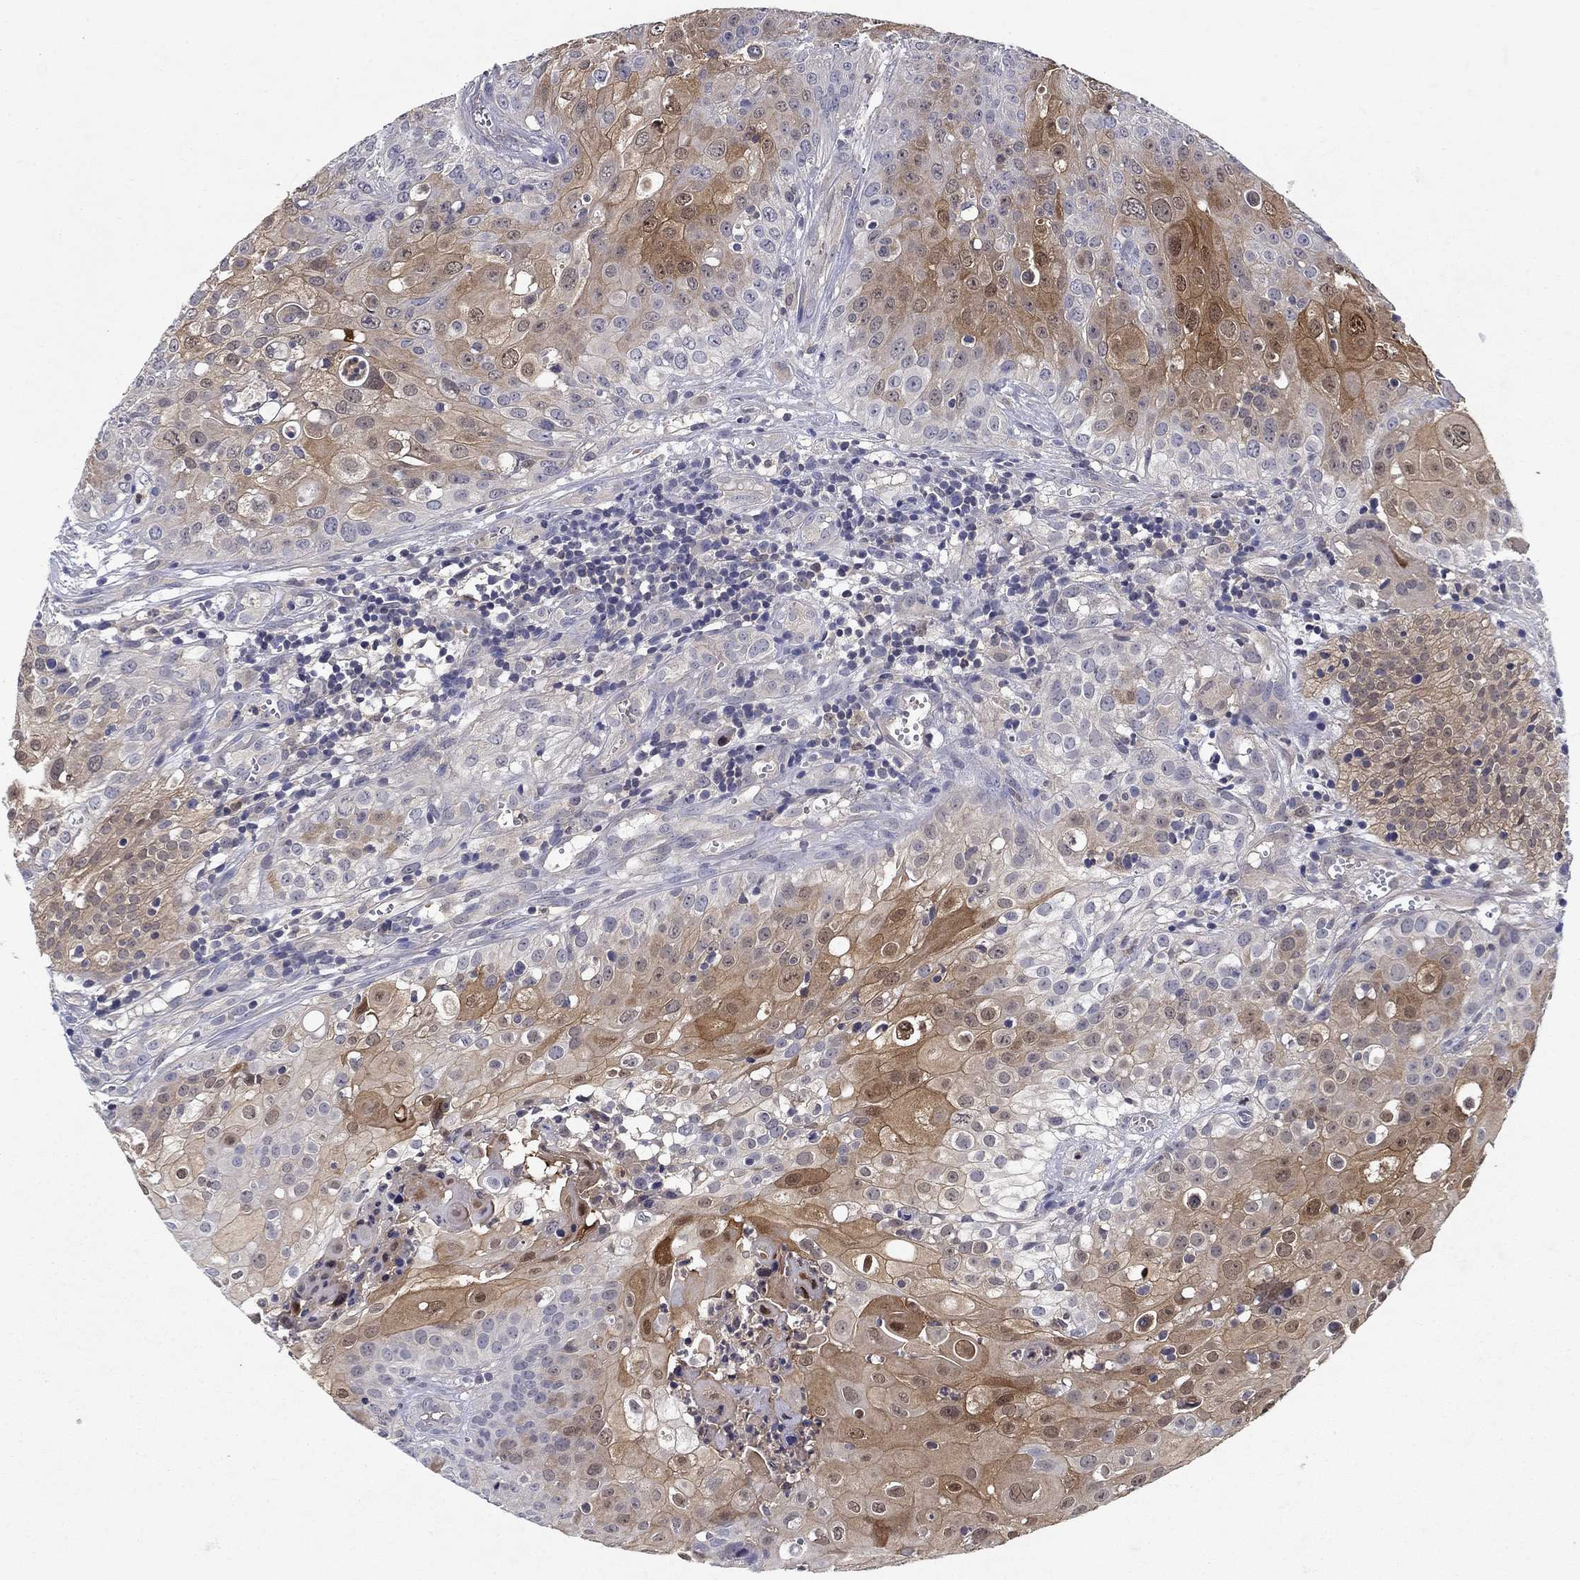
{"staining": {"intensity": "moderate", "quantity": "<25%", "location": "cytoplasmic/membranous"}, "tissue": "urothelial cancer", "cell_type": "Tumor cells", "image_type": "cancer", "snomed": [{"axis": "morphology", "description": "Urothelial carcinoma, High grade"}, {"axis": "topography", "description": "Urinary bladder"}], "caption": "Immunohistochemistry (IHC) (DAB (3,3'-diaminobenzidine)) staining of human urothelial carcinoma (high-grade) reveals moderate cytoplasmic/membranous protein staining in approximately <25% of tumor cells.", "gene": "GLTP", "patient": {"sex": "female", "age": 79}}